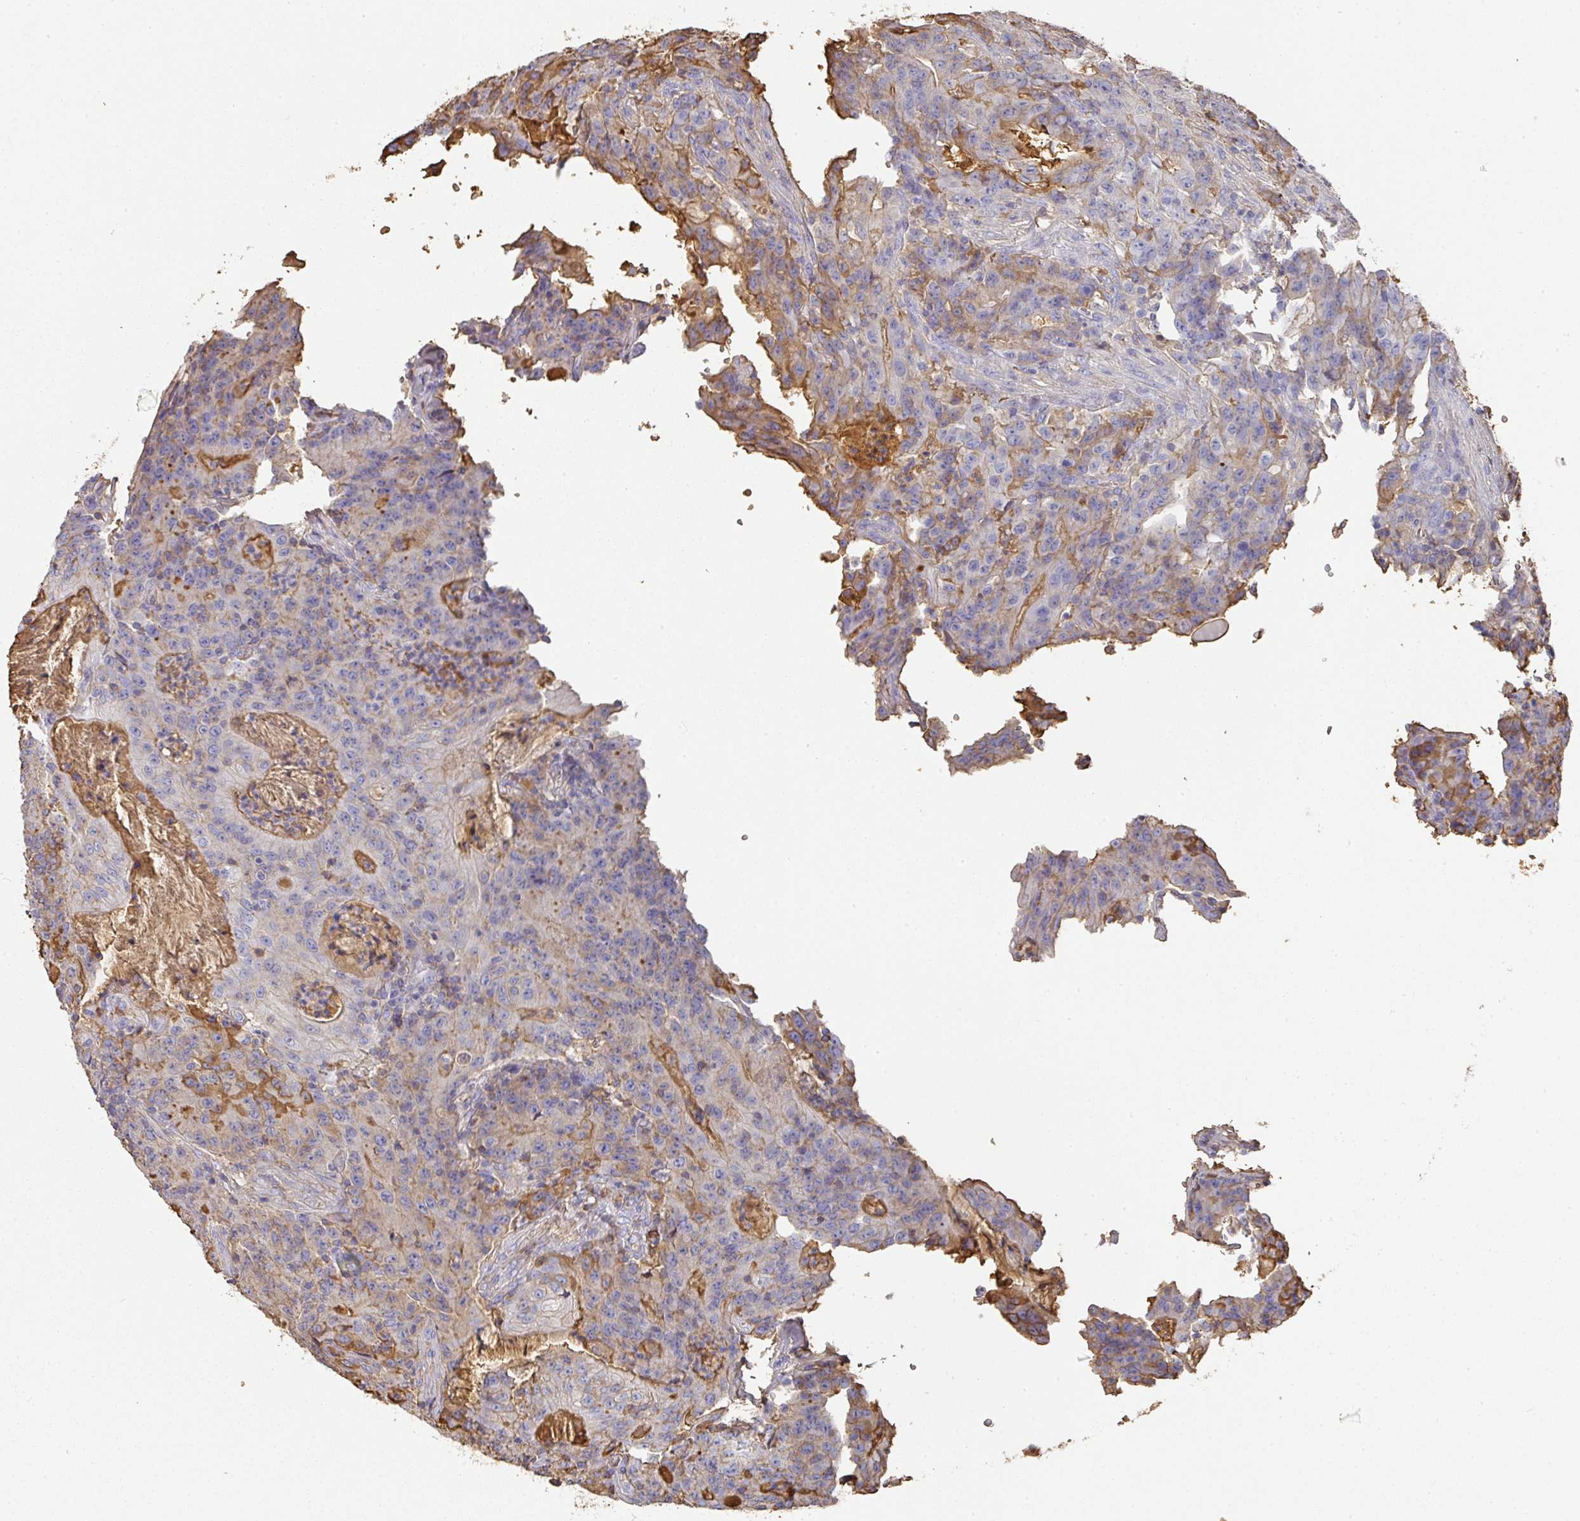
{"staining": {"intensity": "moderate", "quantity": "<25%", "location": "cytoplasmic/membranous"}, "tissue": "colorectal cancer", "cell_type": "Tumor cells", "image_type": "cancer", "snomed": [{"axis": "morphology", "description": "Adenocarcinoma, NOS"}, {"axis": "topography", "description": "Colon"}], "caption": "There is low levels of moderate cytoplasmic/membranous staining in tumor cells of adenocarcinoma (colorectal), as demonstrated by immunohistochemical staining (brown color).", "gene": "ALB", "patient": {"sex": "male", "age": 83}}